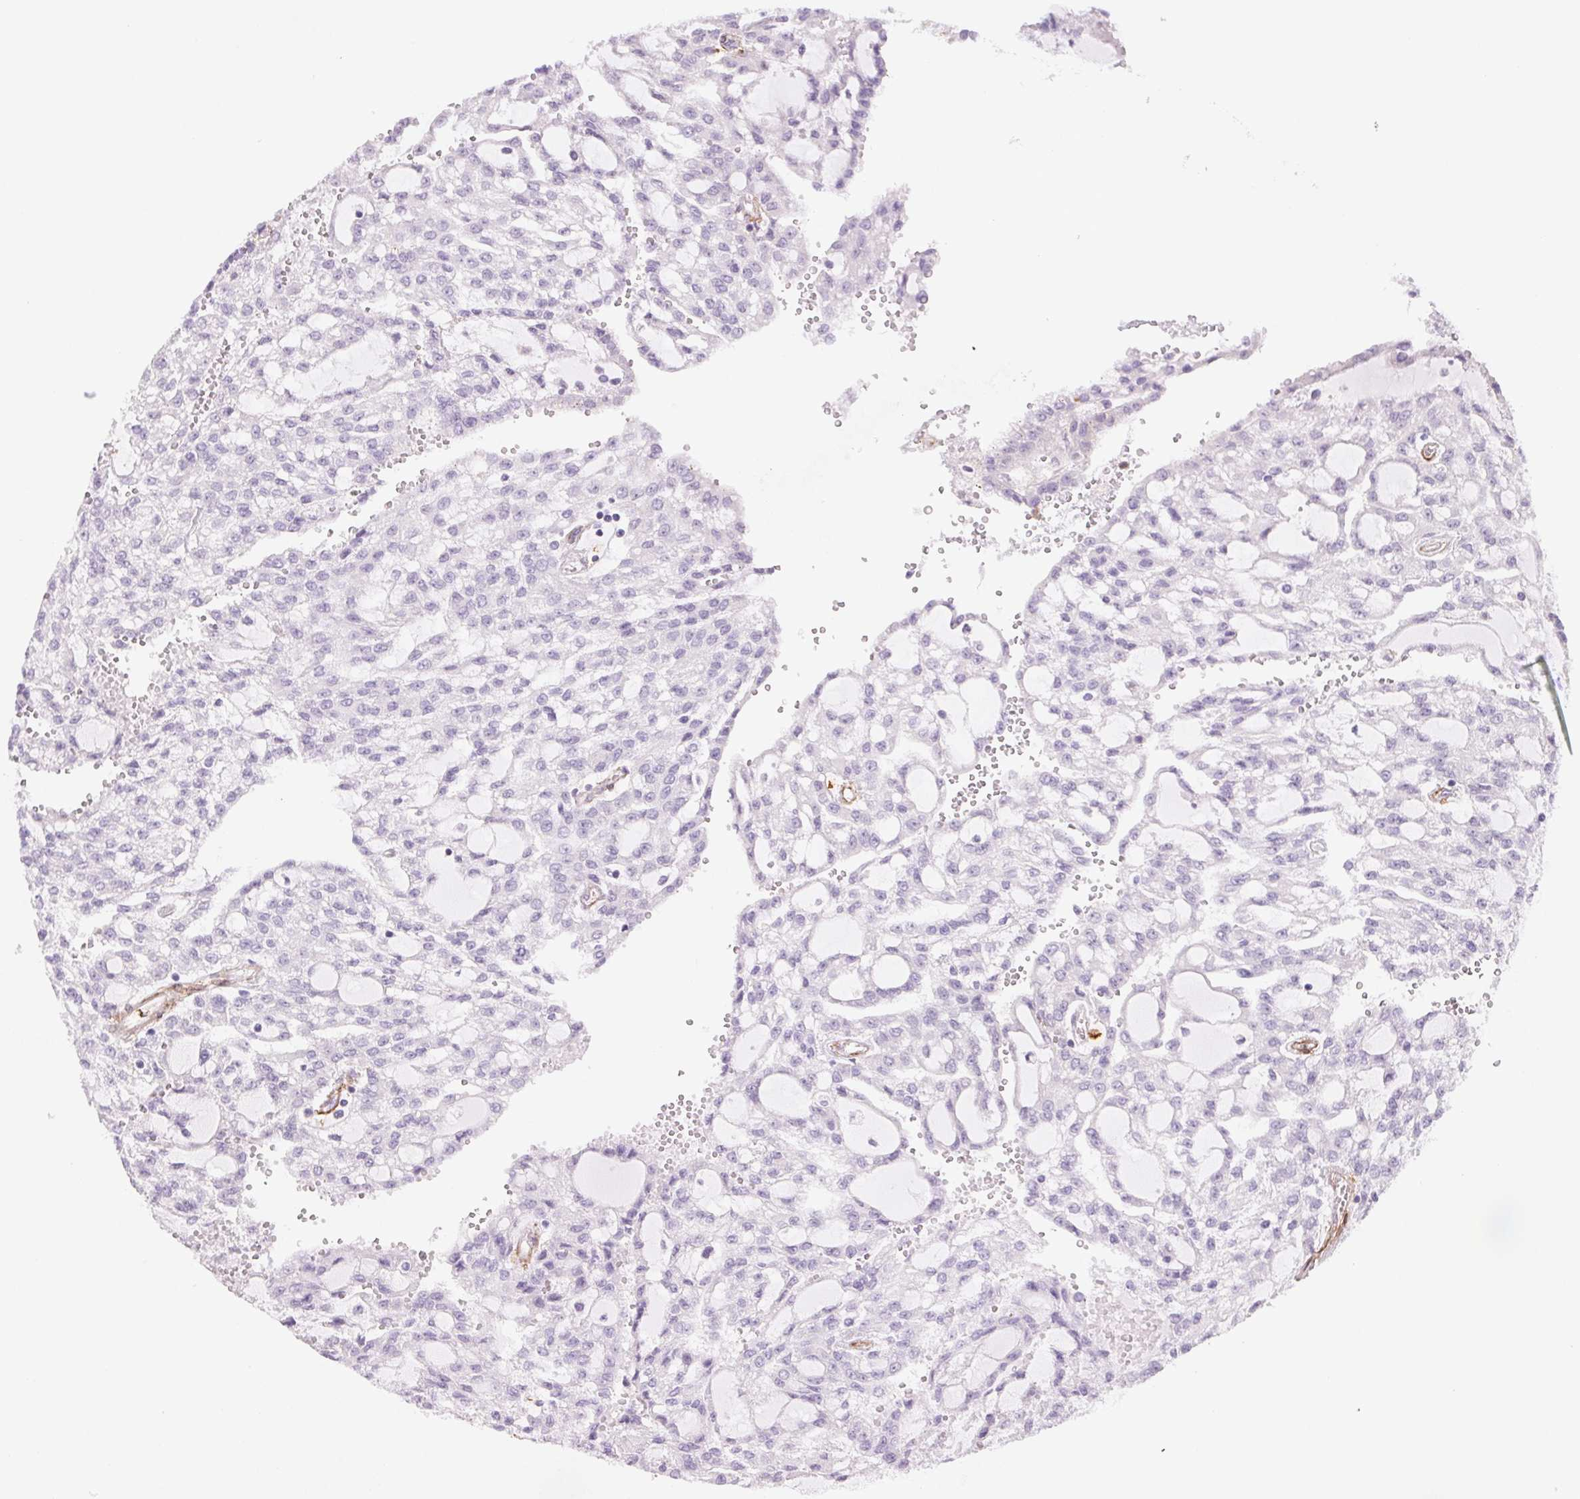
{"staining": {"intensity": "negative", "quantity": "none", "location": "none"}, "tissue": "renal cancer", "cell_type": "Tumor cells", "image_type": "cancer", "snomed": [{"axis": "morphology", "description": "Adenocarcinoma, NOS"}, {"axis": "topography", "description": "Kidney"}], "caption": "Immunohistochemistry (IHC) micrograph of human adenocarcinoma (renal) stained for a protein (brown), which exhibits no staining in tumor cells.", "gene": "GPX8", "patient": {"sex": "male", "age": 63}}